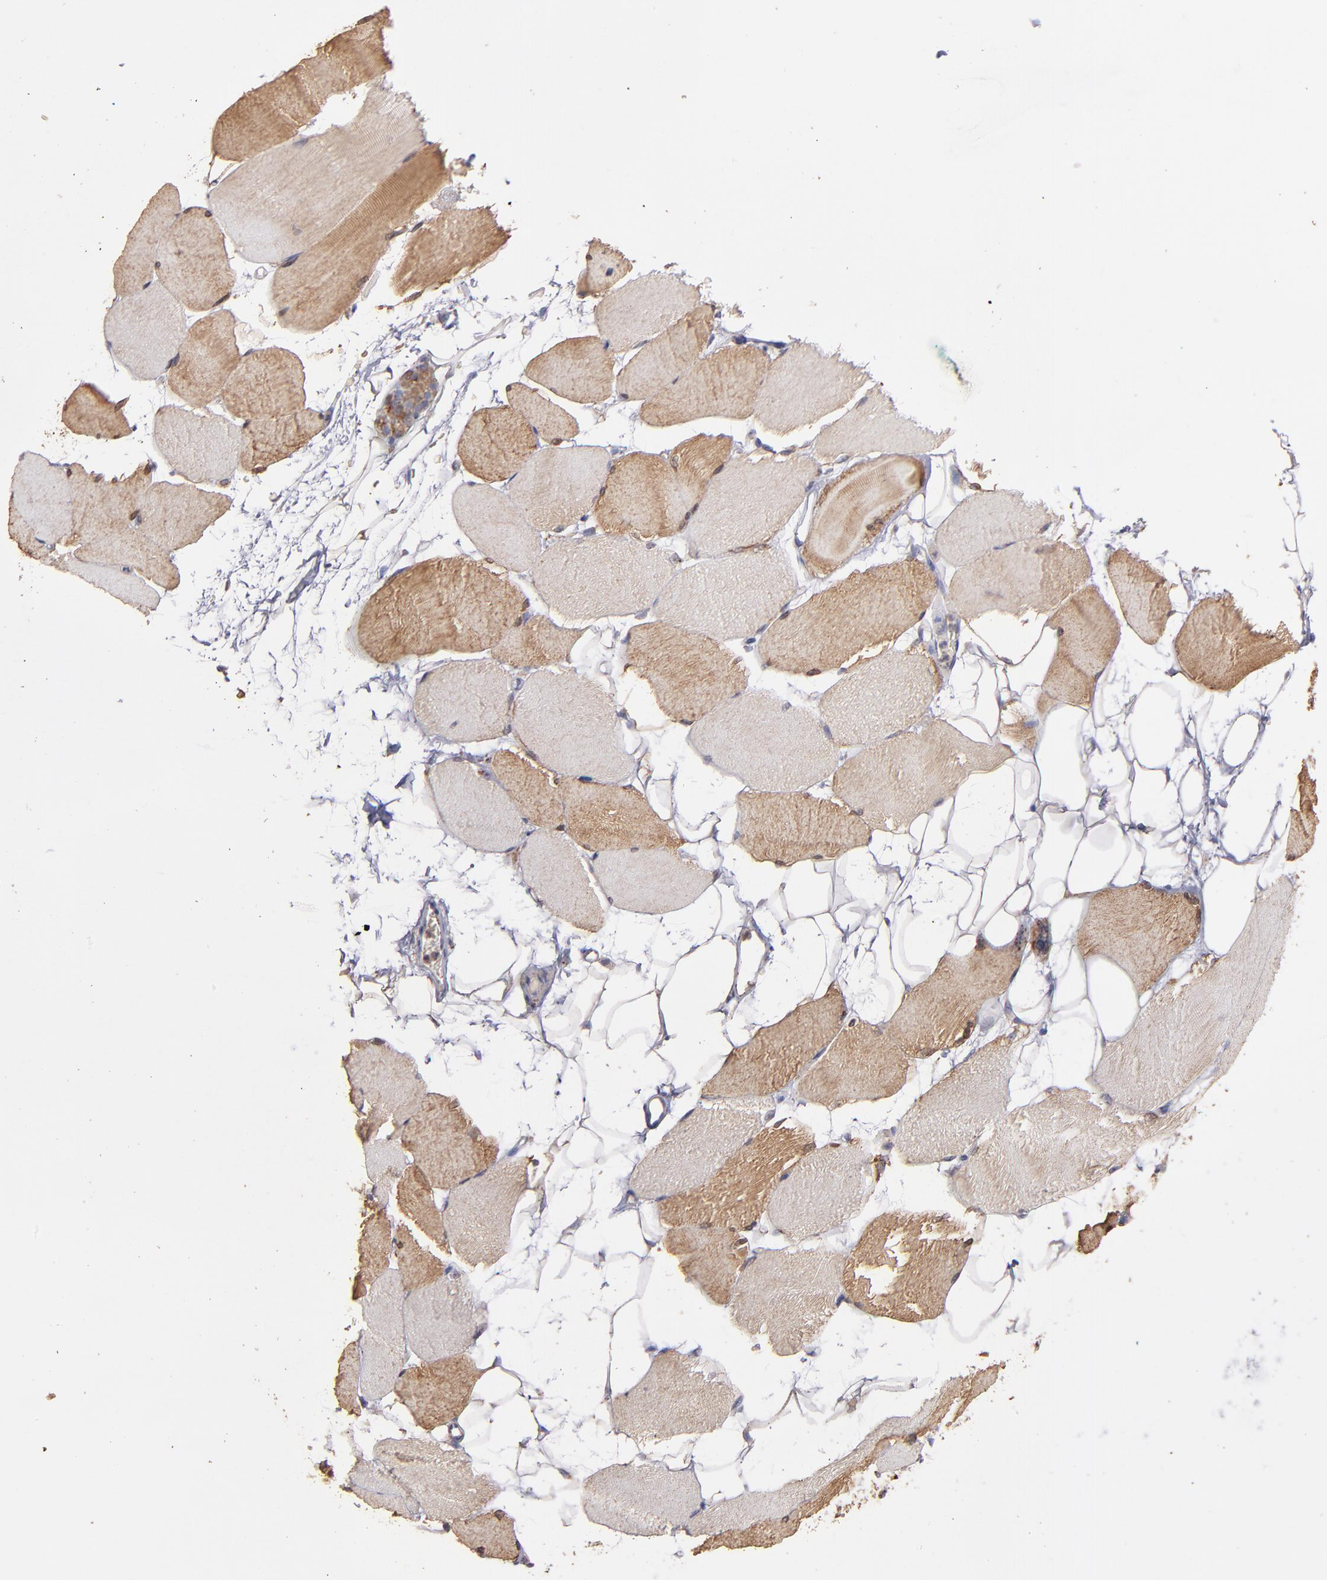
{"staining": {"intensity": "moderate", "quantity": "25%-75%", "location": "cytoplasmic/membranous"}, "tissue": "skeletal muscle", "cell_type": "Myocytes", "image_type": "normal", "snomed": [{"axis": "morphology", "description": "Normal tissue, NOS"}, {"axis": "topography", "description": "Skeletal muscle"}, {"axis": "topography", "description": "Parathyroid gland"}], "caption": "Immunohistochemistry (DAB (3,3'-diaminobenzidine)) staining of normal human skeletal muscle displays moderate cytoplasmic/membranous protein expression in approximately 25%-75% of myocytes.", "gene": "DLST", "patient": {"sex": "female", "age": 37}}